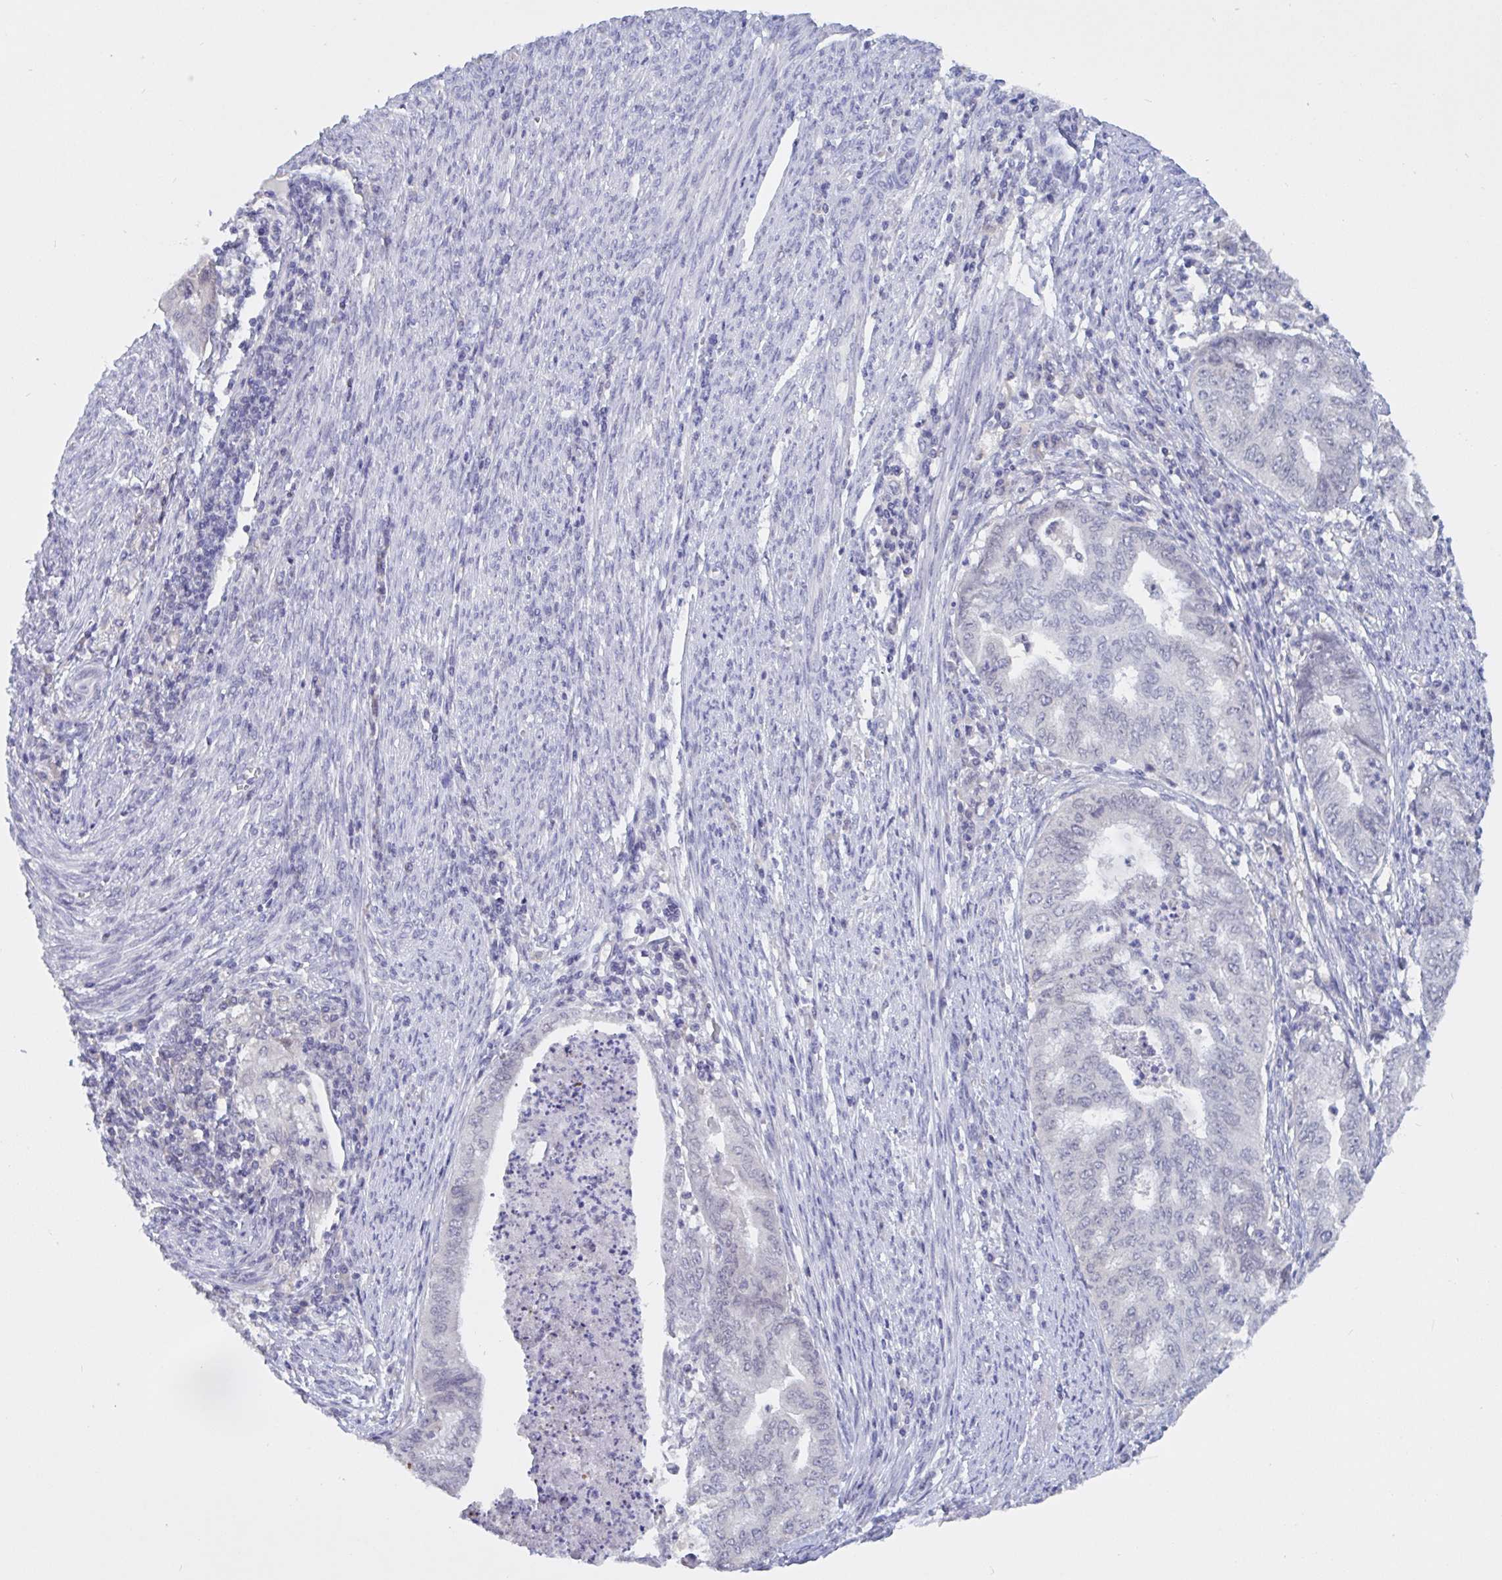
{"staining": {"intensity": "negative", "quantity": "none", "location": "none"}, "tissue": "endometrial cancer", "cell_type": "Tumor cells", "image_type": "cancer", "snomed": [{"axis": "morphology", "description": "Adenocarcinoma, NOS"}, {"axis": "topography", "description": "Endometrium"}], "caption": "A high-resolution image shows immunohistochemistry (IHC) staining of endometrial cancer, which reveals no significant staining in tumor cells.", "gene": "SERPINB13", "patient": {"sex": "female", "age": 79}}